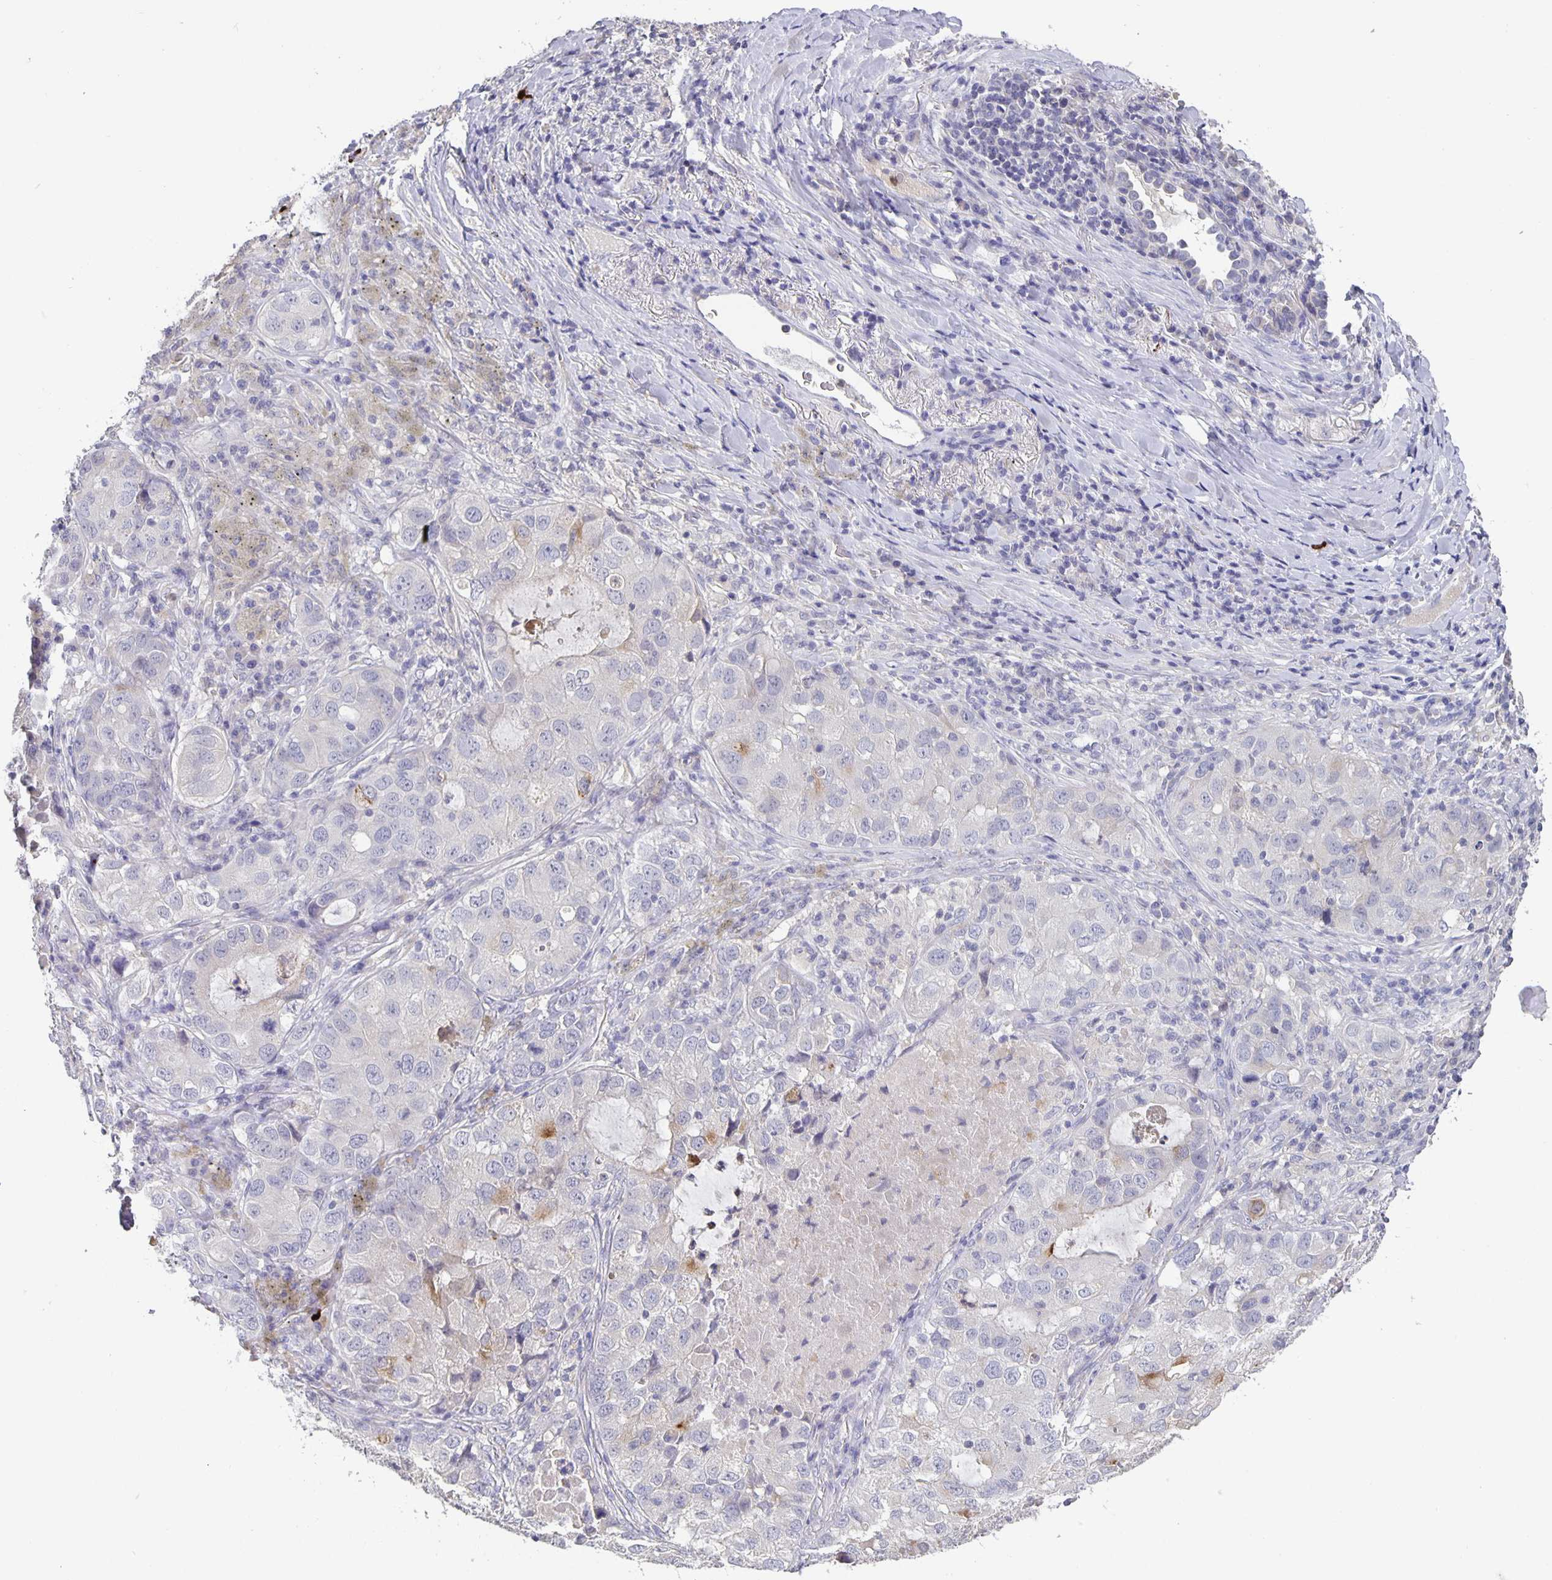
{"staining": {"intensity": "negative", "quantity": "none", "location": "none"}, "tissue": "lung cancer", "cell_type": "Tumor cells", "image_type": "cancer", "snomed": [{"axis": "morphology", "description": "Normal morphology"}, {"axis": "morphology", "description": "Adenocarcinoma, NOS"}, {"axis": "topography", "description": "Lymph node"}, {"axis": "topography", "description": "Lung"}], "caption": "Tumor cells show no significant staining in lung cancer (adenocarcinoma). Nuclei are stained in blue.", "gene": "GDF15", "patient": {"sex": "female", "age": 51}}